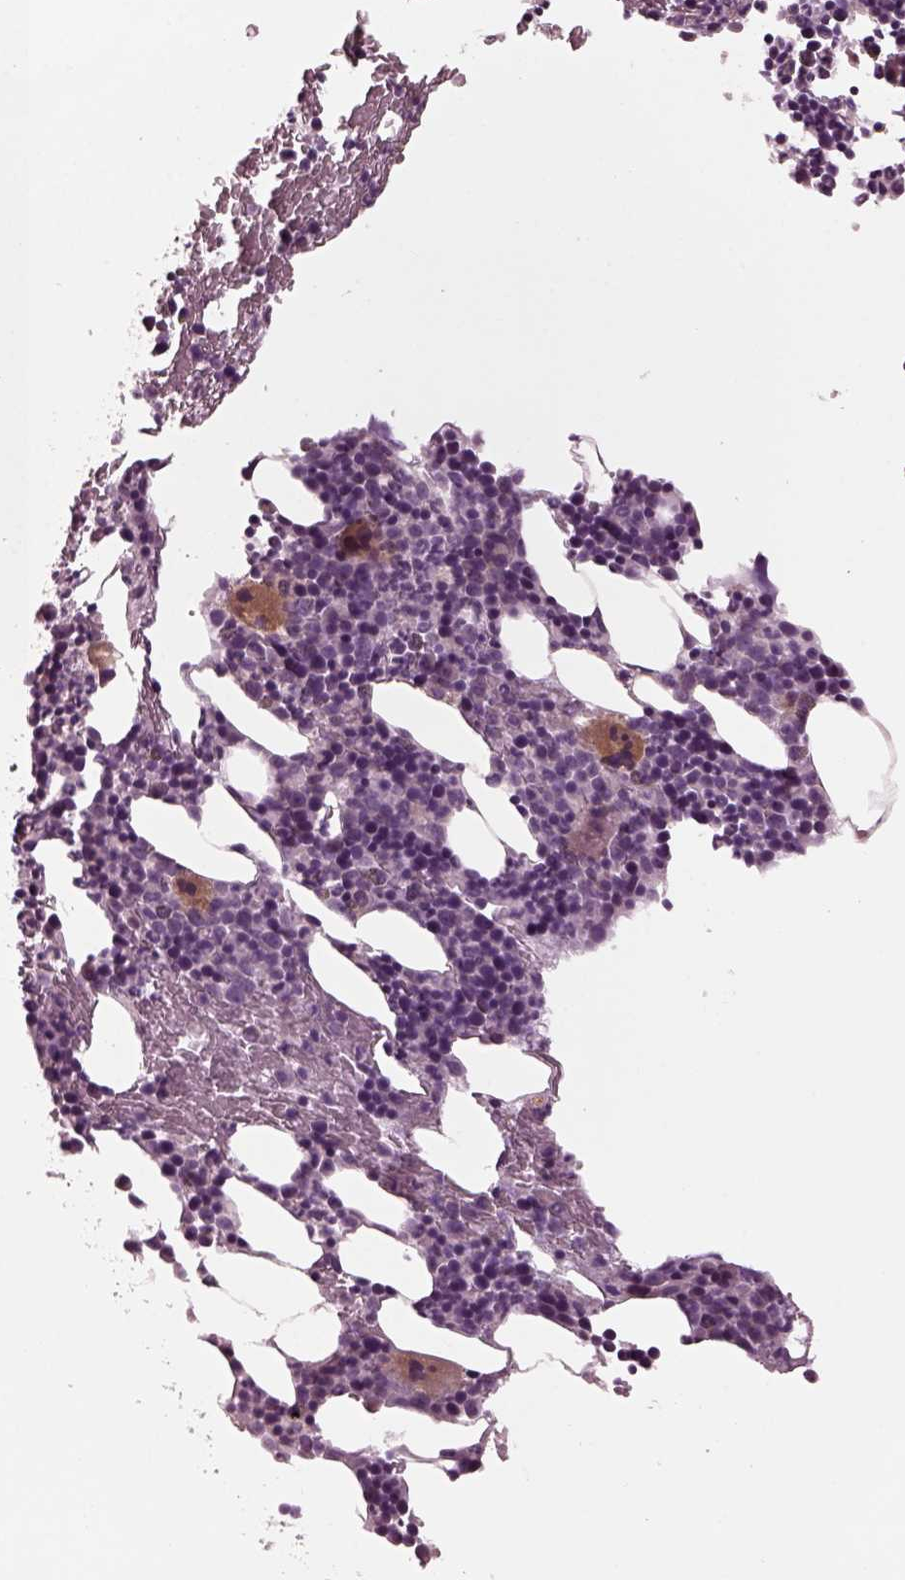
{"staining": {"intensity": "moderate", "quantity": "<25%", "location": "cytoplasmic/membranous"}, "tissue": "bone marrow", "cell_type": "Hematopoietic cells", "image_type": "normal", "snomed": [{"axis": "morphology", "description": "Normal tissue, NOS"}, {"axis": "topography", "description": "Bone marrow"}], "caption": "Immunohistochemistry (IHC) (DAB) staining of unremarkable human bone marrow shows moderate cytoplasmic/membranous protein positivity in approximately <25% of hematopoietic cells.", "gene": "CLCN4", "patient": {"sex": "male", "age": 72}}